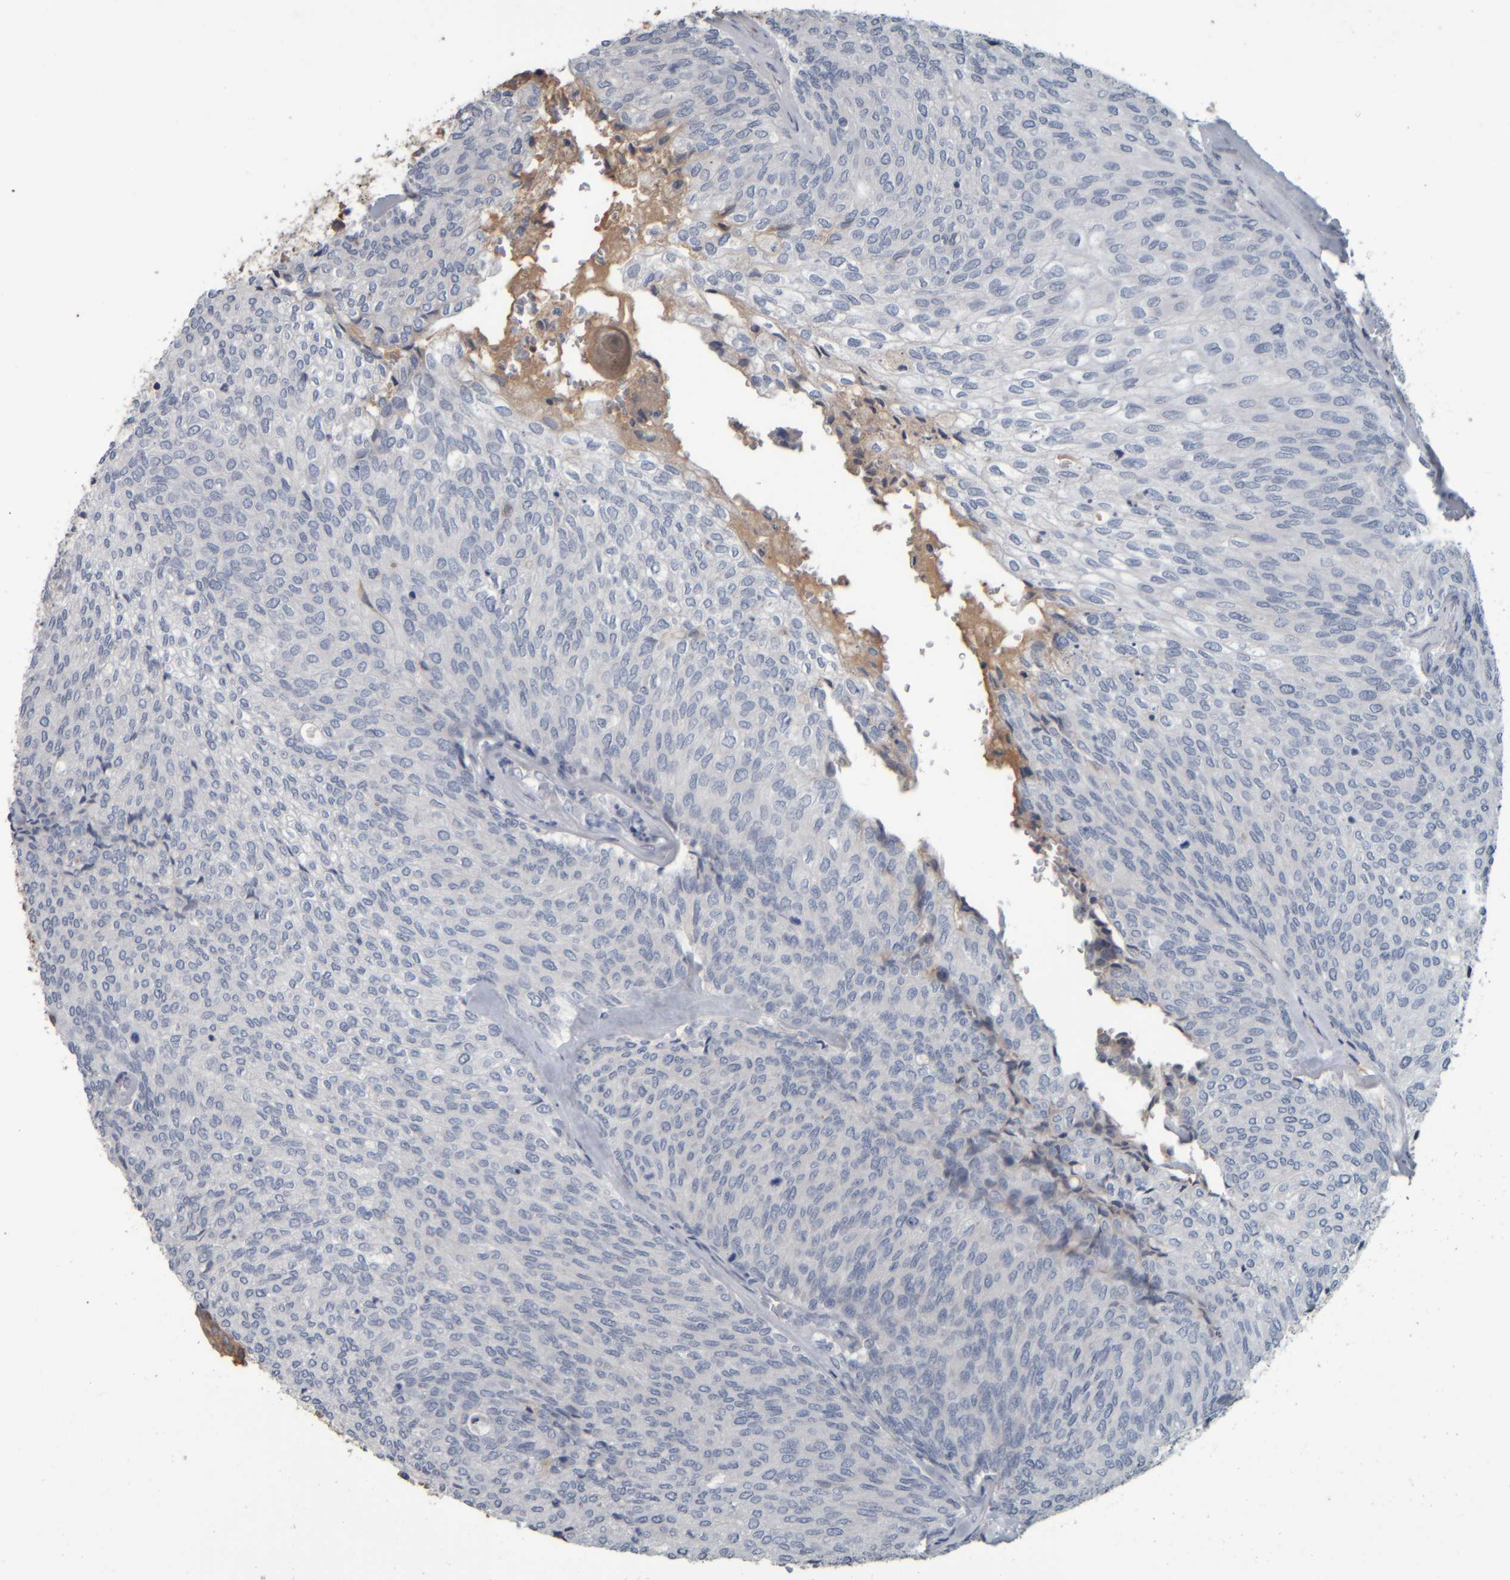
{"staining": {"intensity": "negative", "quantity": "none", "location": "none"}, "tissue": "urothelial cancer", "cell_type": "Tumor cells", "image_type": "cancer", "snomed": [{"axis": "morphology", "description": "Urothelial carcinoma, Low grade"}, {"axis": "topography", "description": "Urinary bladder"}], "caption": "Immunohistochemistry (IHC) of human urothelial cancer exhibits no expression in tumor cells.", "gene": "CAVIN4", "patient": {"sex": "female", "age": 79}}